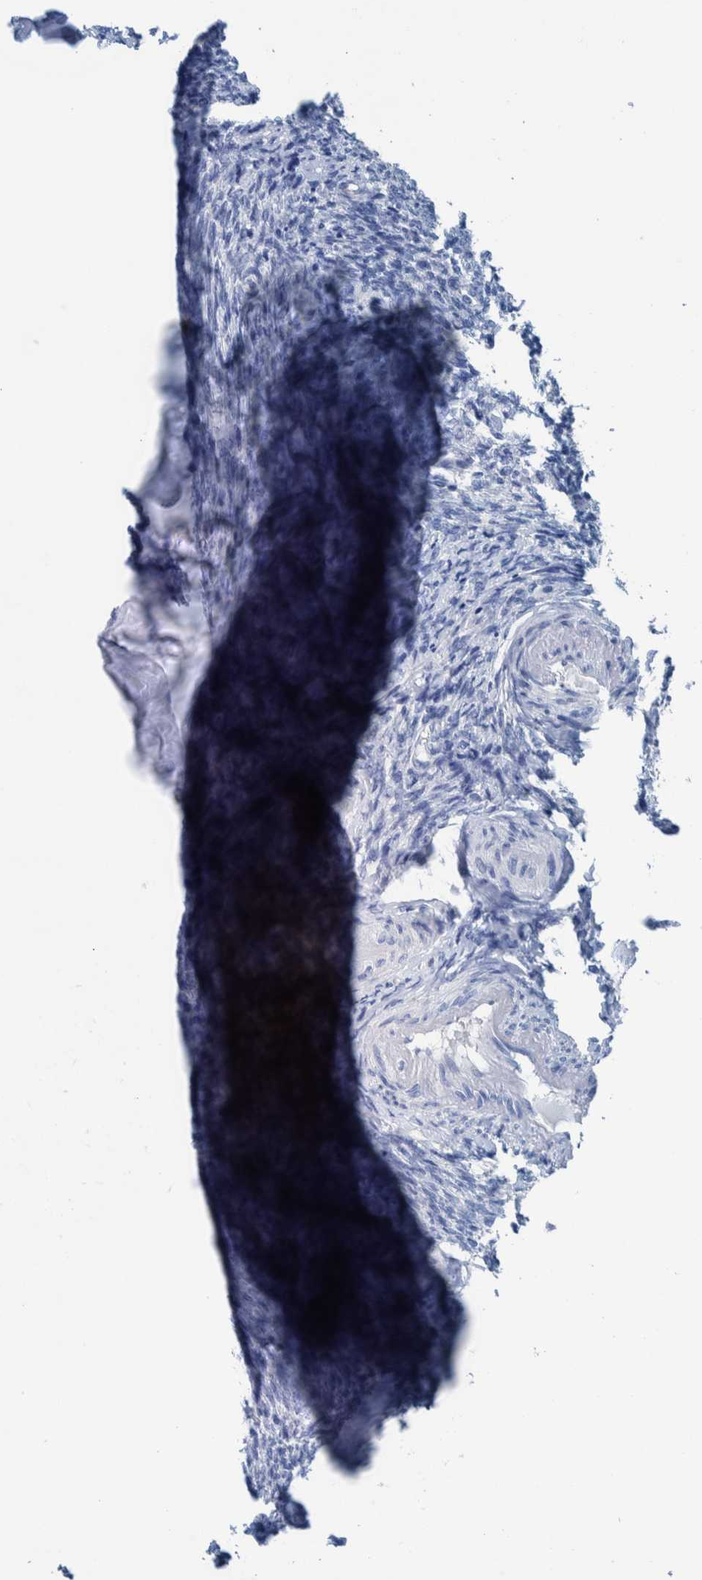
{"staining": {"intensity": "negative", "quantity": "none", "location": "none"}, "tissue": "ovary", "cell_type": "Follicle cells", "image_type": "normal", "snomed": [{"axis": "morphology", "description": "Normal tissue, NOS"}, {"axis": "topography", "description": "Ovary"}], "caption": "IHC of normal ovary shows no expression in follicle cells.", "gene": "IDO1", "patient": {"sex": "female", "age": 41}}